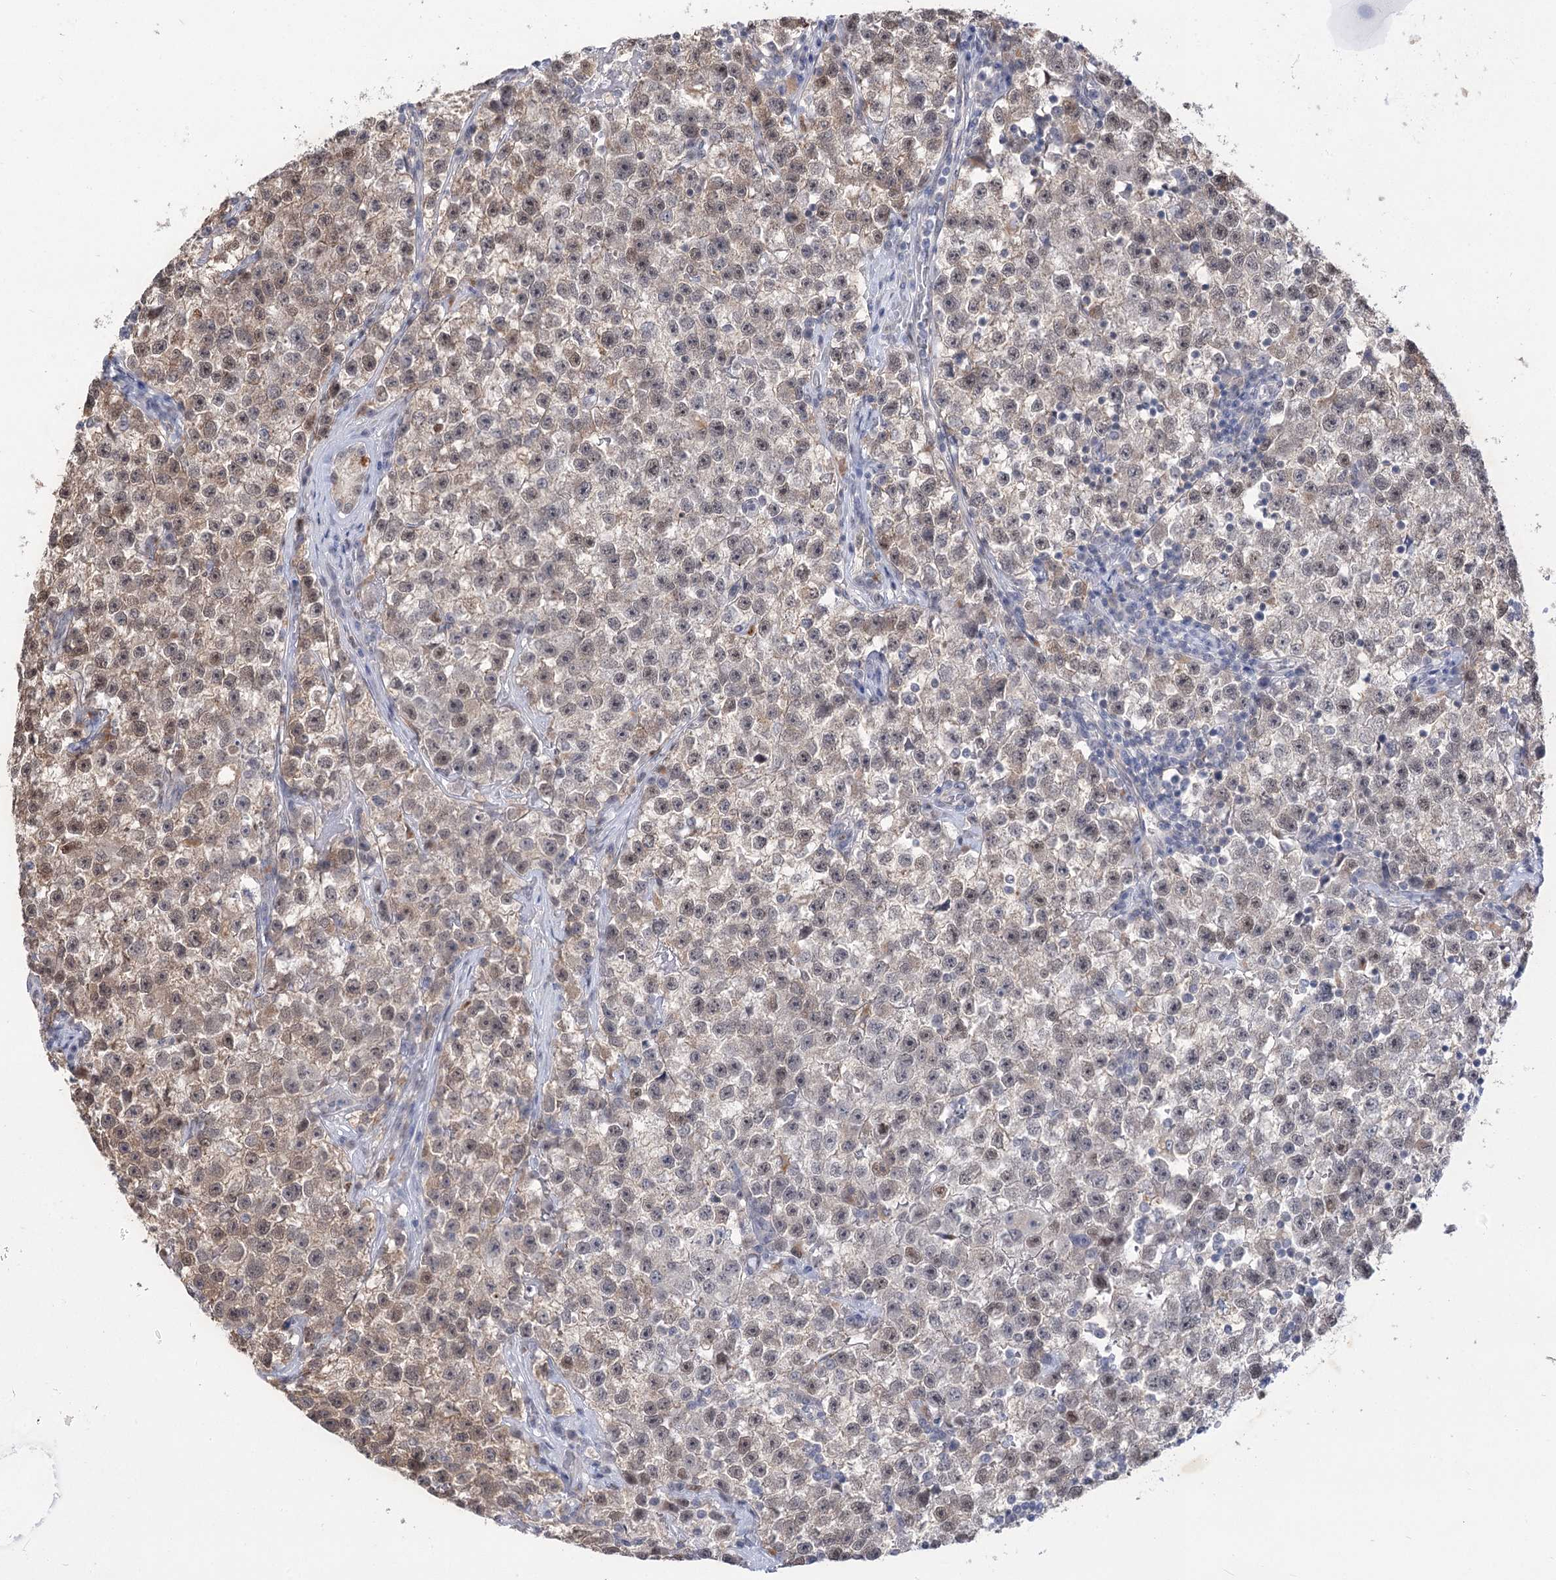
{"staining": {"intensity": "weak", "quantity": ">75%", "location": "cytoplasmic/membranous,nuclear"}, "tissue": "testis cancer", "cell_type": "Tumor cells", "image_type": "cancer", "snomed": [{"axis": "morphology", "description": "Seminoma, NOS"}, {"axis": "topography", "description": "Testis"}], "caption": "This image shows IHC staining of seminoma (testis), with low weak cytoplasmic/membranous and nuclear positivity in approximately >75% of tumor cells.", "gene": "SIAE", "patient": {"sex": "male", "age": 22}}